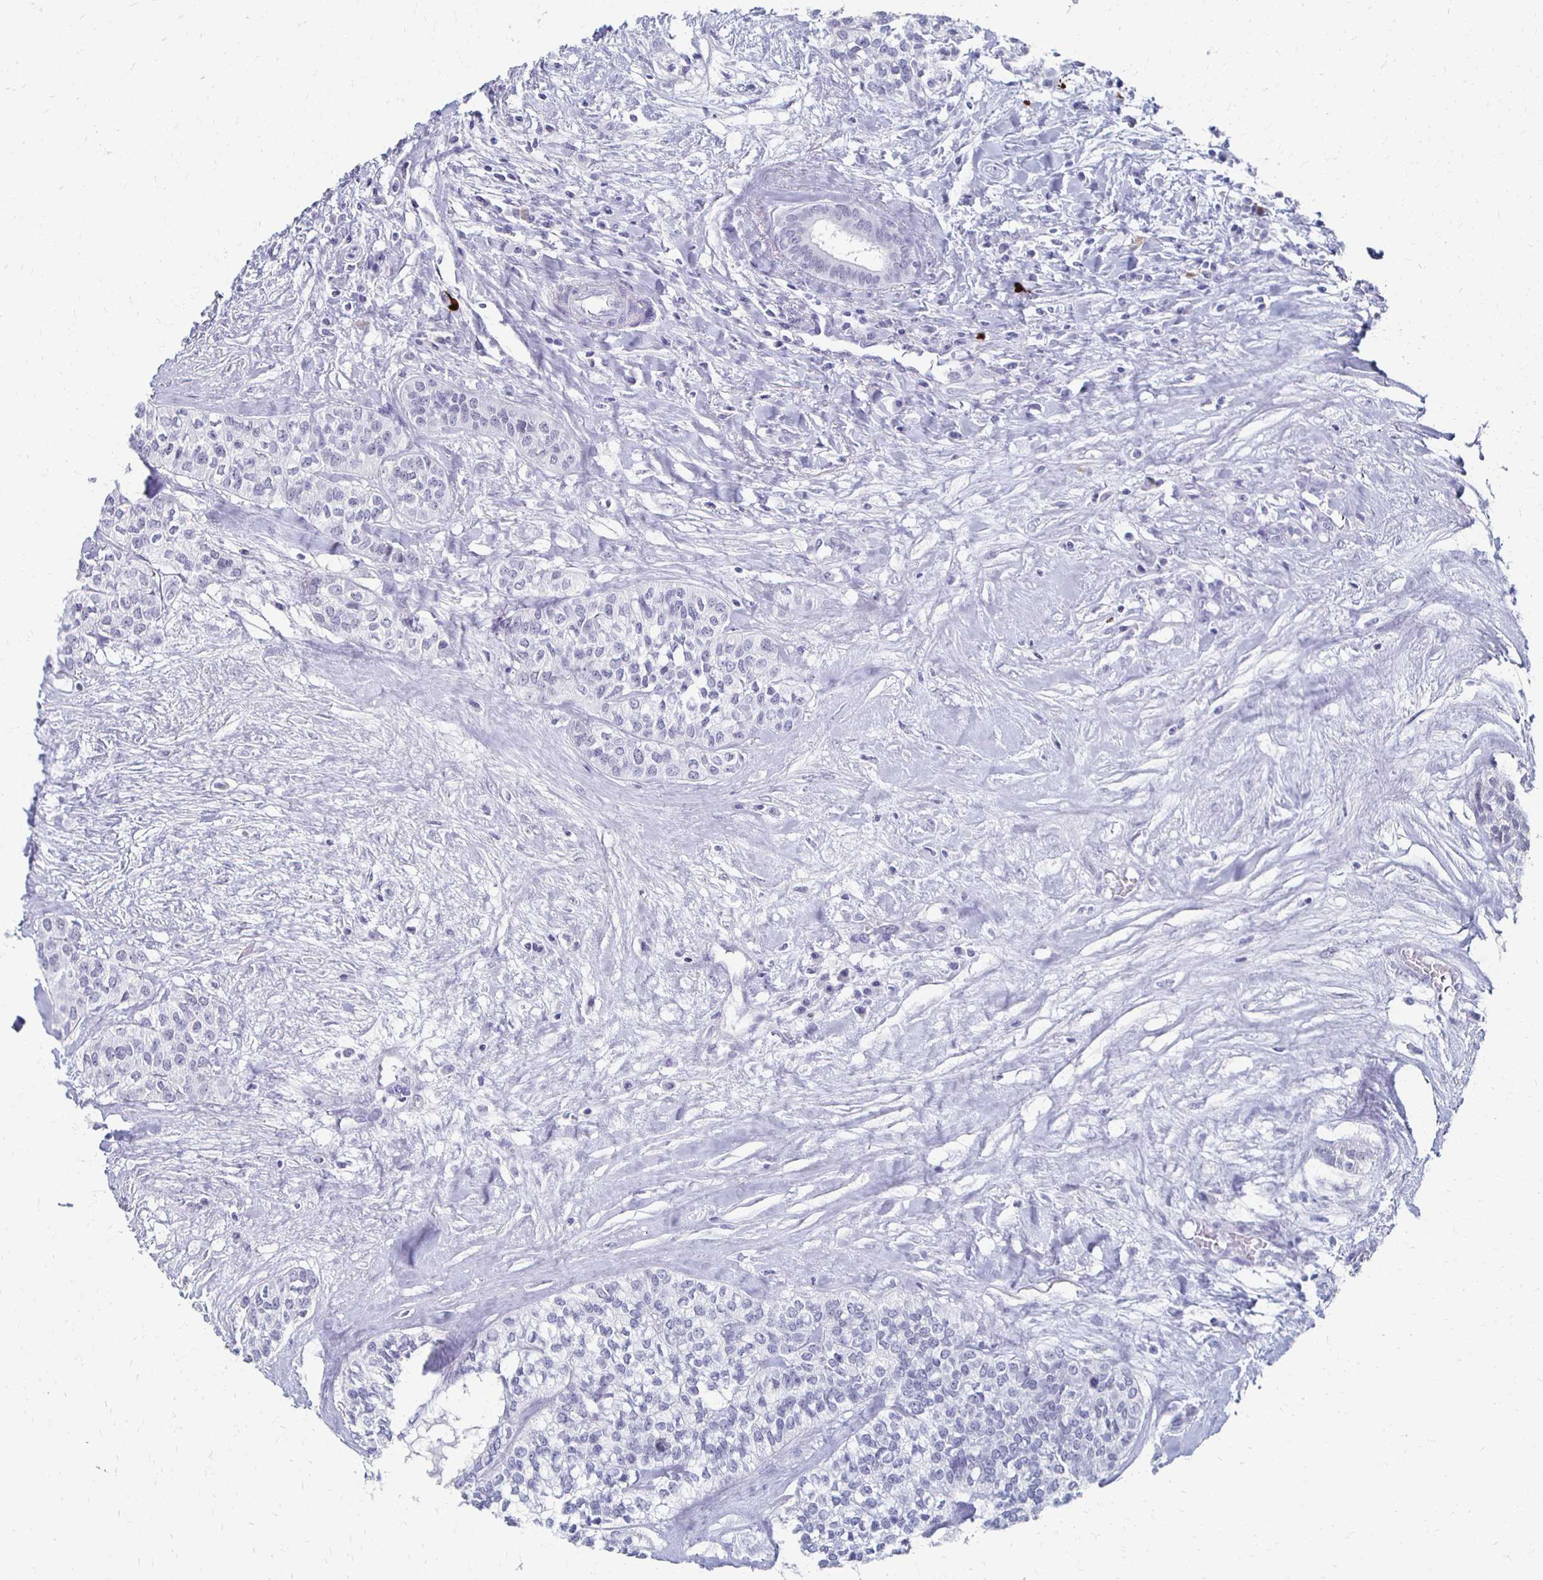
{"staining": {"intensity": "negative", "quantity": "none", "location": "none"}, "tissue": "head and neck cancer", "cell_type": "Tumor cells", "image_type": "cancer", "snomed": [{"axis": "morphology", "description": "Adenocarcinoma, NOS"}, {"axis": "topography", "description": "Head-Neck"}], "caption": "IHC photomicrograph of neoplastic tissue: head and neck cancer (adenocarcinoma) stained with DAB (3,3'-diaminobenzidine) displays no significant protein expression in tumor cells.", "gene": "CXCR2", "patient": {"sex": "male", "age": 81}}